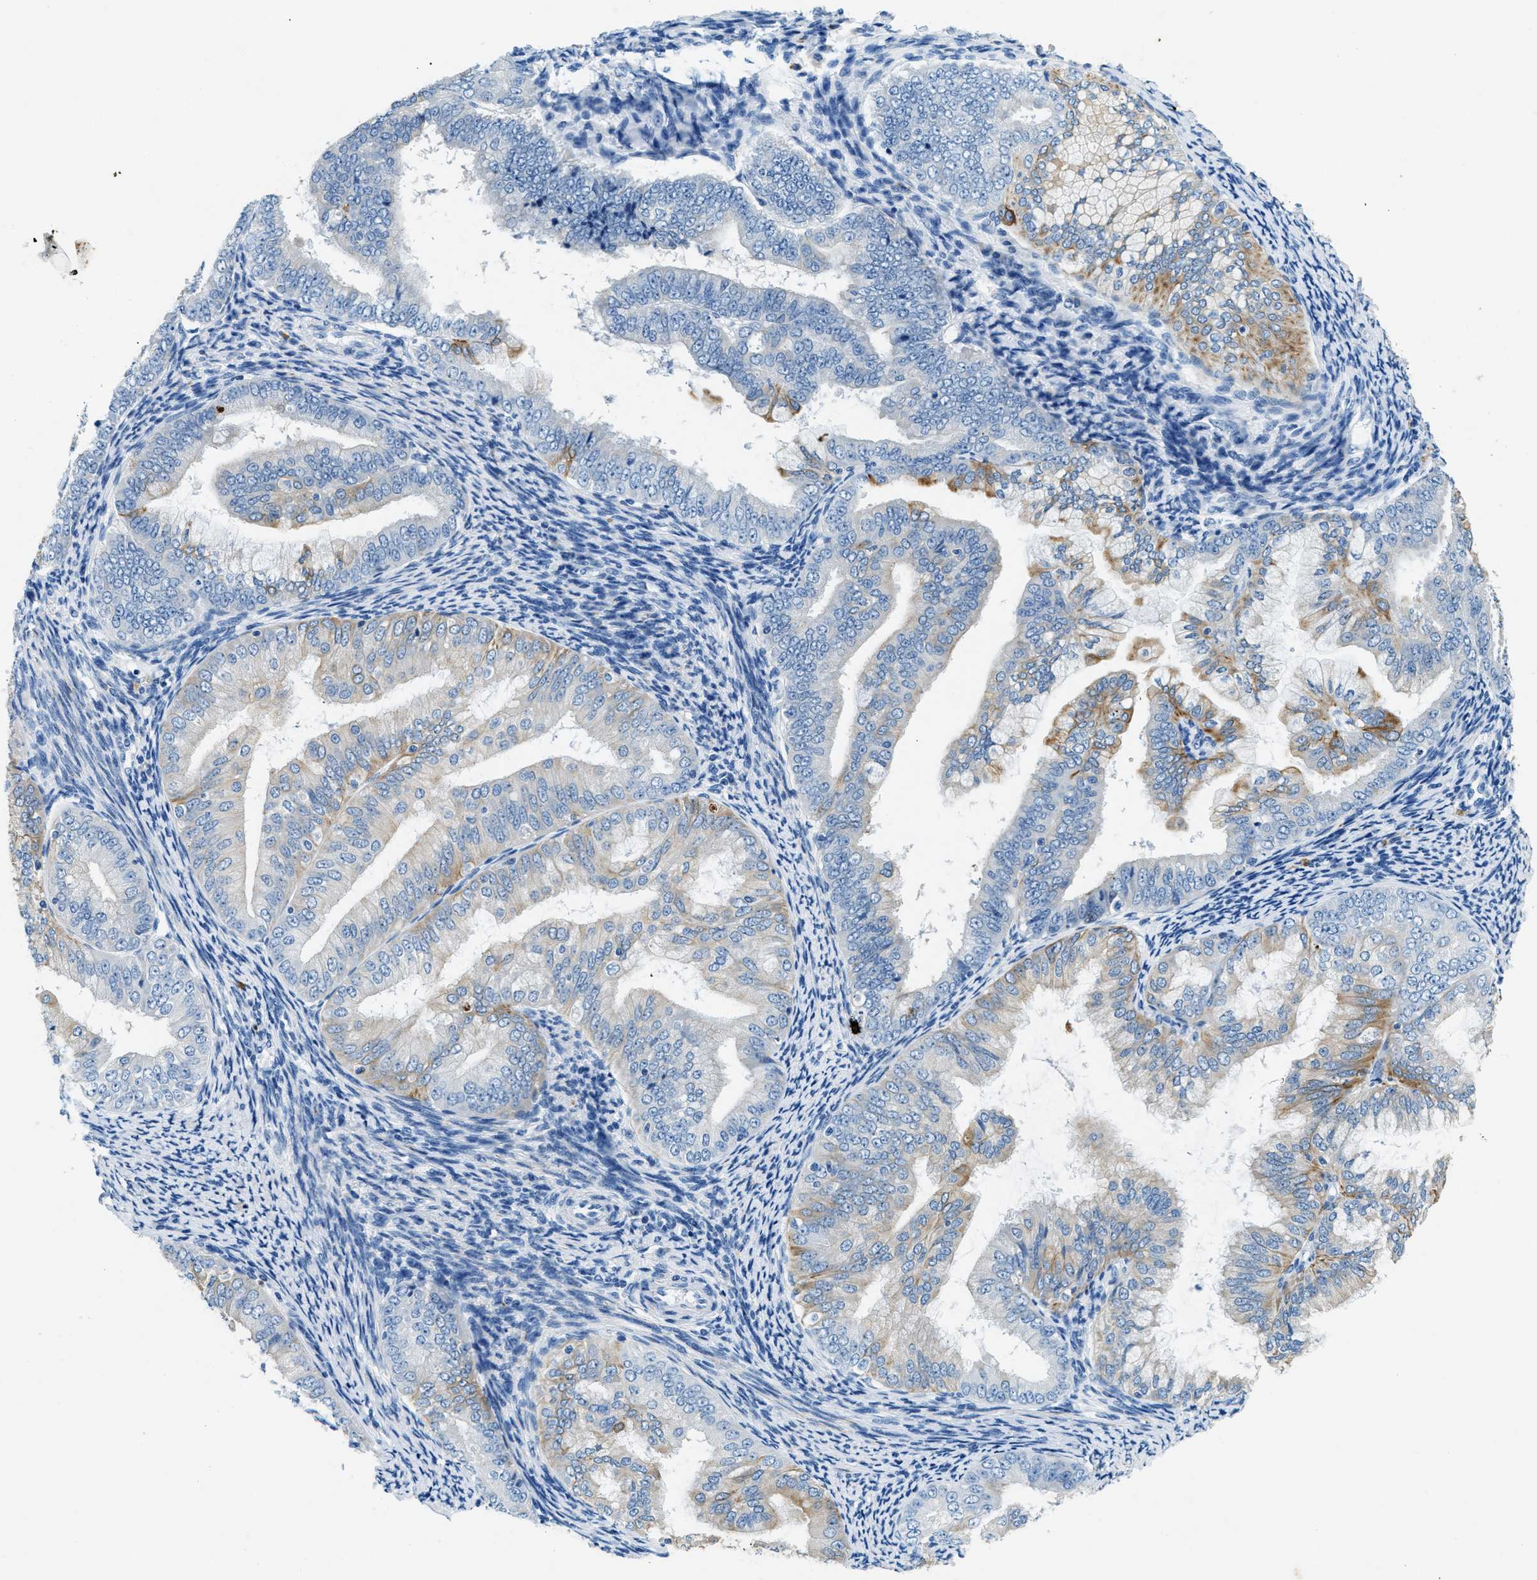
{"staining": {"intensity": "moderate", "quantity": "<25%", "location": "cytoplasmic/membranous"}, "tissue": "endometrial cancer", "cell_type": "Tumor cells", "image_type": "cancer", "snomed": [{"axis": "morphology", "description": "Adenocarcinoma, NOS"}, {"axis": "topography", "description": "Endometrium"}], "caption": "This photomicrograph displays endometrial adenocarcinoma stained with immunohistochemistry to label a protein in brown. The cytoplasmic/membranous of tumor cells show moderate positivity for the protein. Nuclei are counter-stained blue.", "gene": "CFAP20", "patient": {"sex": "female", "age": 63}}